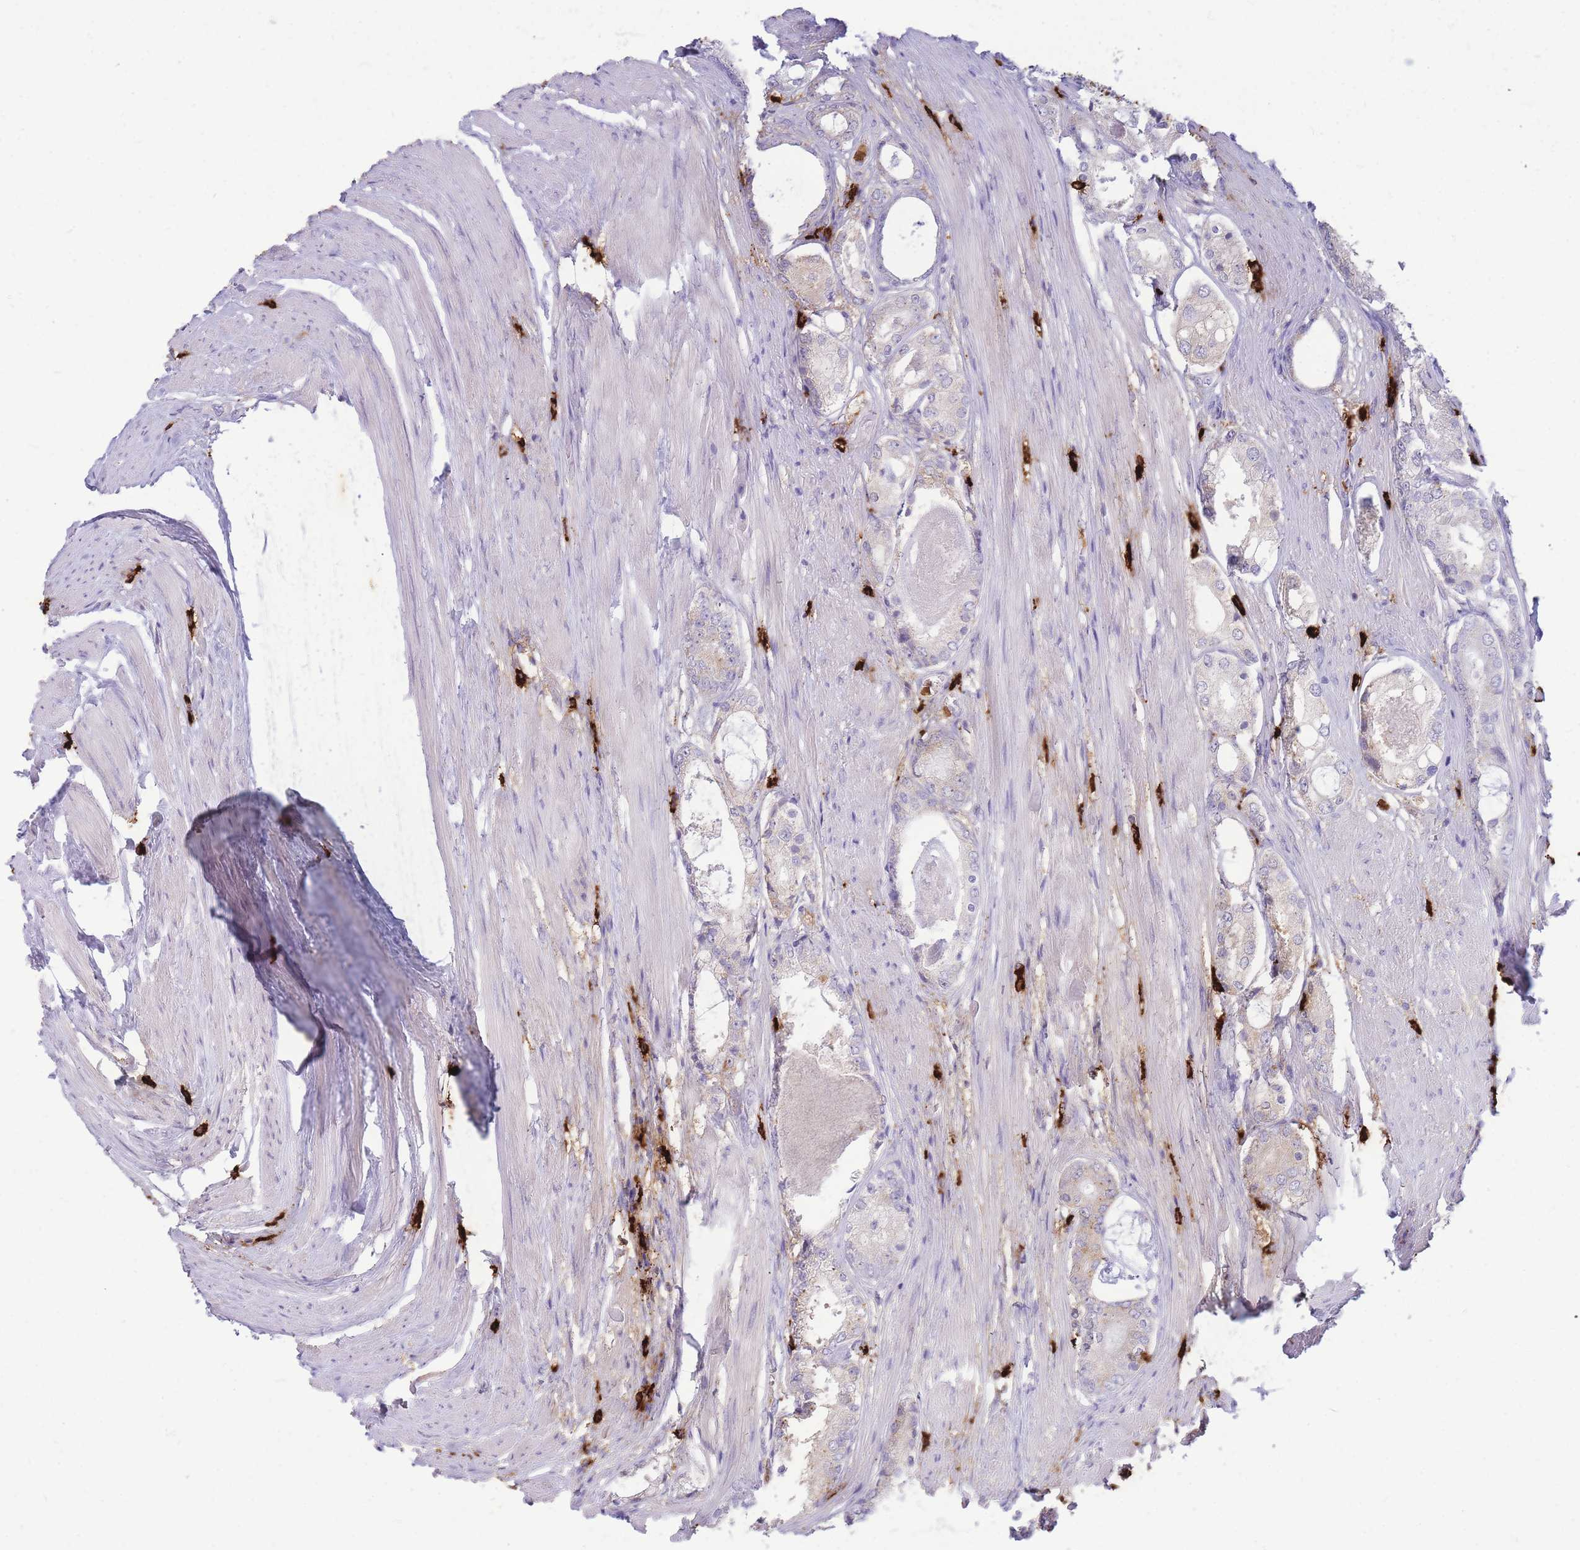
{"staining": {"intensity": "negative", "quantity": "none", "location": "none"}, "tissue": "prostate cancer", "cell_type": "Tumor cells", "image_type": "cancer", "snomed": [{"axis": "morphology", "description": "Adenocarcinoma, Low grade"}, {"axis": "topography", "description": "Prostate"}], "caption": "Adenocarcinoma (low-grade) (prostate) stained for a protein using IHC displays no staining tumor cells.", "gene": "TPSAB1", "patient": {"sex": "male", "age": 68}}